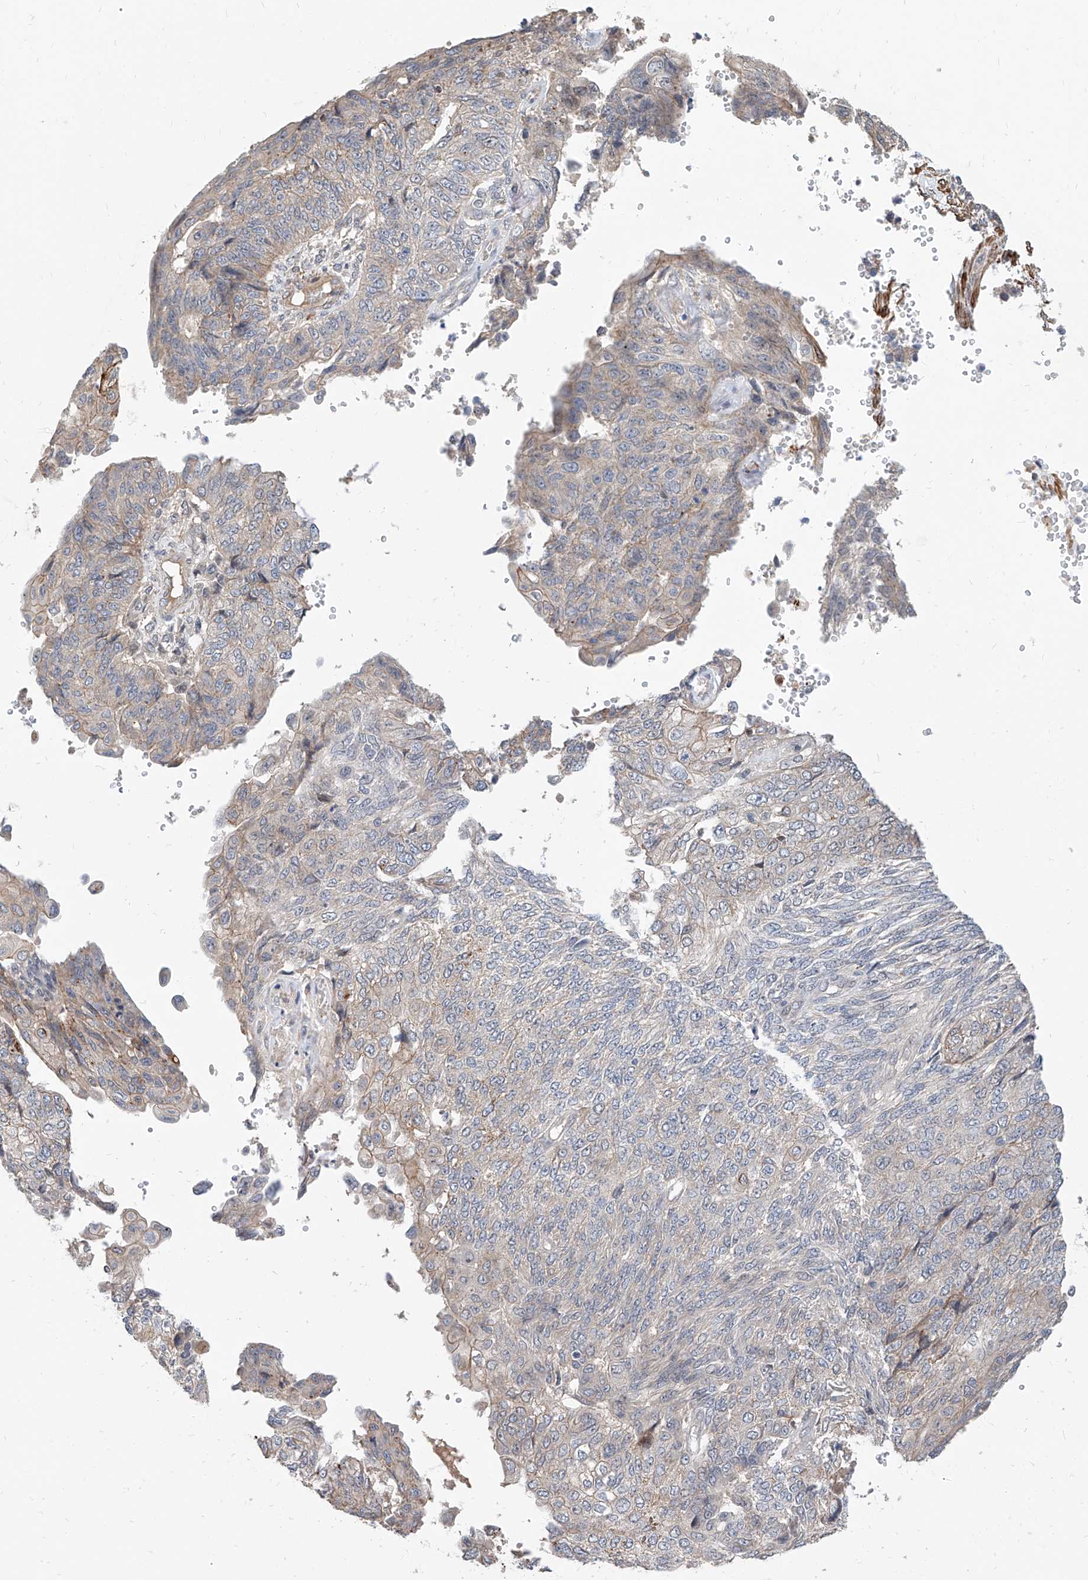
{"staining": {"intensity": "weak", "quantity": "<25%", "location": "cytoplasmic/membranous"}, "tissue": "endometrial cancer", "cell_type": "Tumor cells", "image_type": "cancer", "snomed": [{"axis": "morphology", "description": "Adenocarcinoma, NOS"}, {"axis": "topography", "description": "Endometrium"}], "caption": "Tumor cells are negative for brown protein staining in endometrial cancer (adenocarcinoma). (Stains: DAB (3,3'-diaminobenzidine) immunohistochemistry with hematoxylin counter stain, Microscopy: brightfield microscopy at high magnification).", "gene": "MAGEE2", "patient": {"sex": "female", "age": 32}}